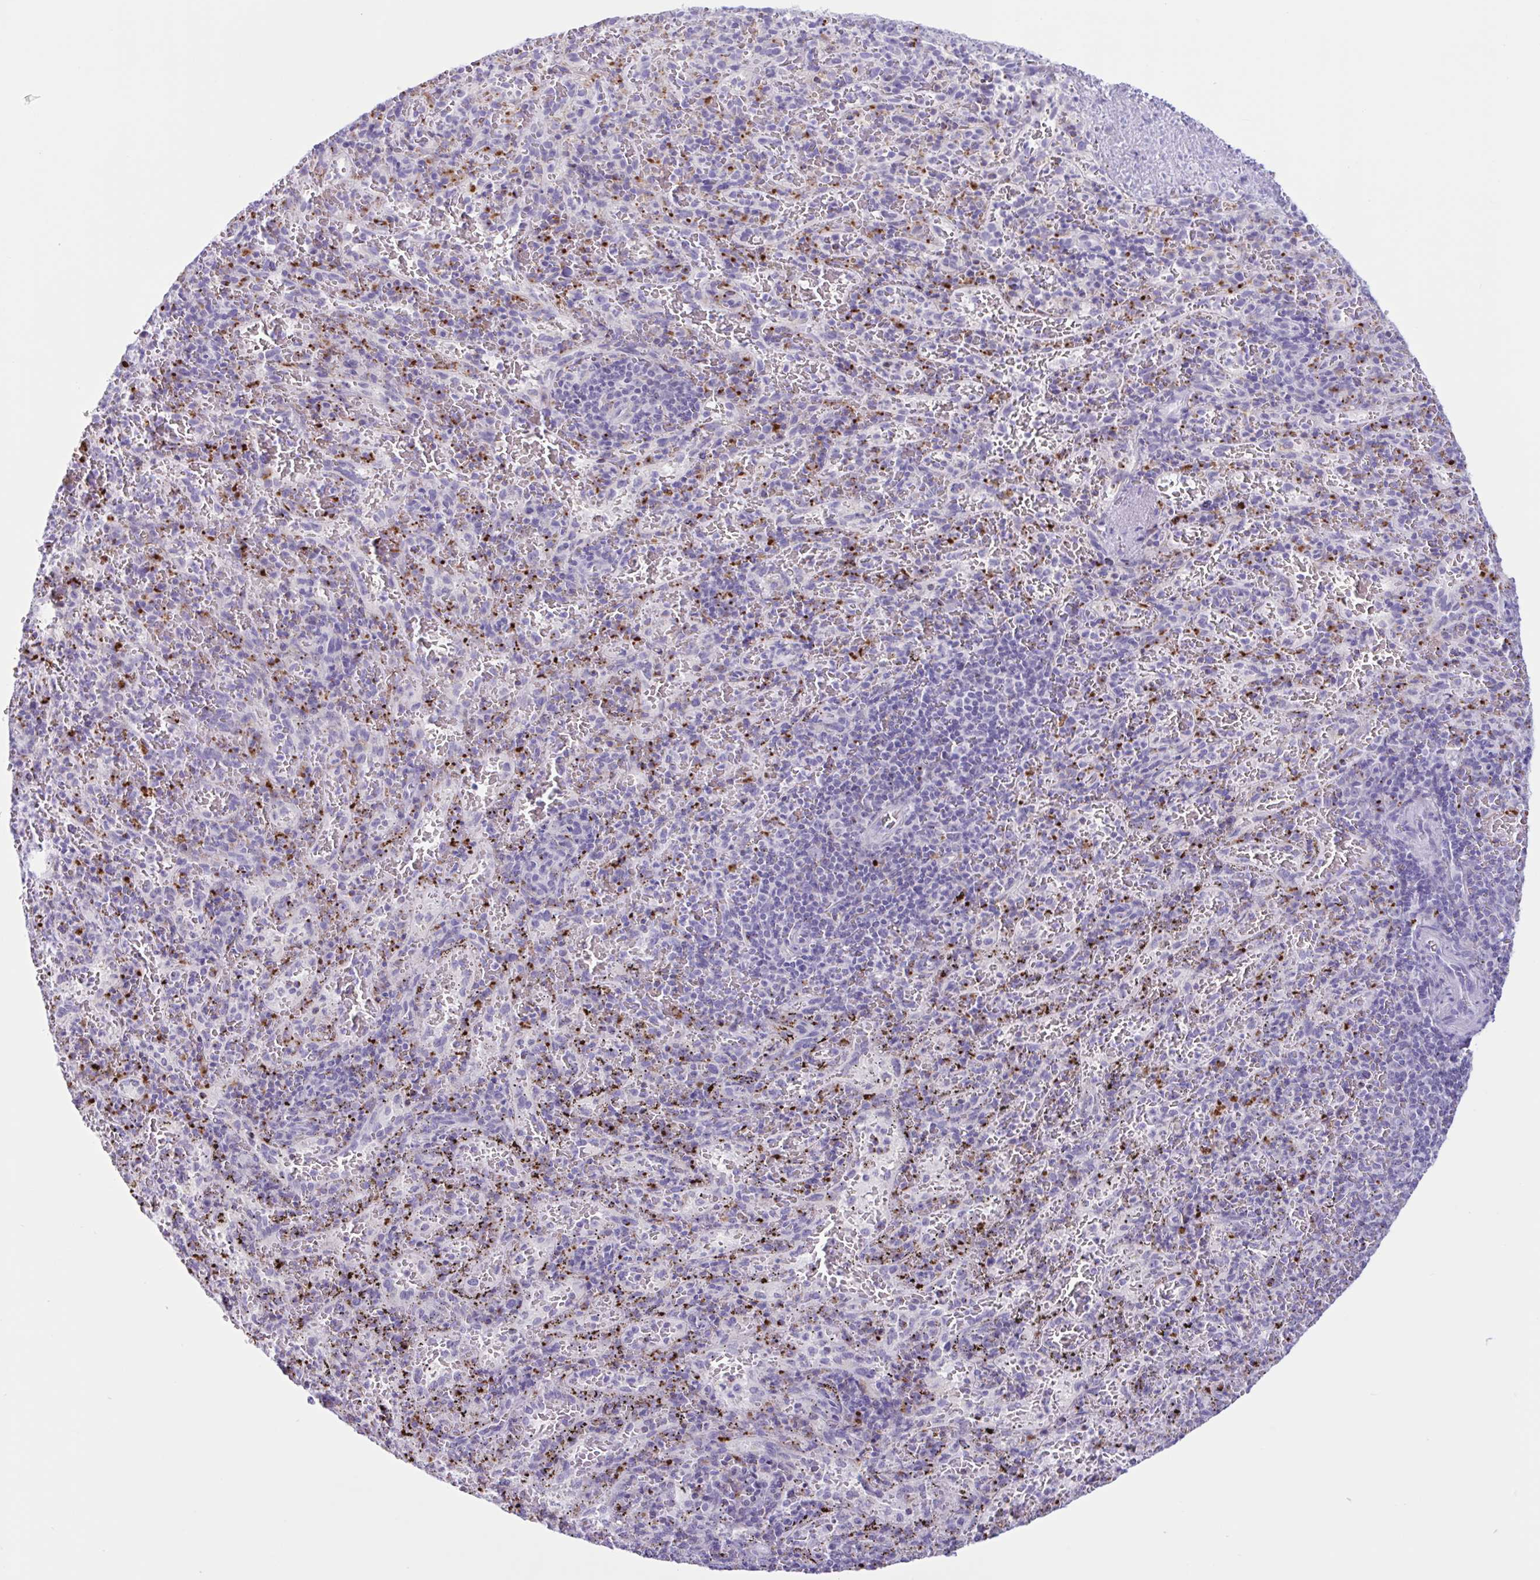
{"staining": {"intensity": "negative", "quantity": "none", "location": "none"}, "tissue": "spleen", "cell_type": "Cells in red pulp", "image_type": "normal", "snomed": [{"axis": "morphology", "description": "Normal tissue, NOS"}, {"axis": "topography", "description": "Spleen"}], "caption": "This is a micrograph of IHC staining of unremarkable spleen, which shows no positivity in cells in red pulp.", "gene": "XCL1", "patient": {"sex": "male", "age": 57}}